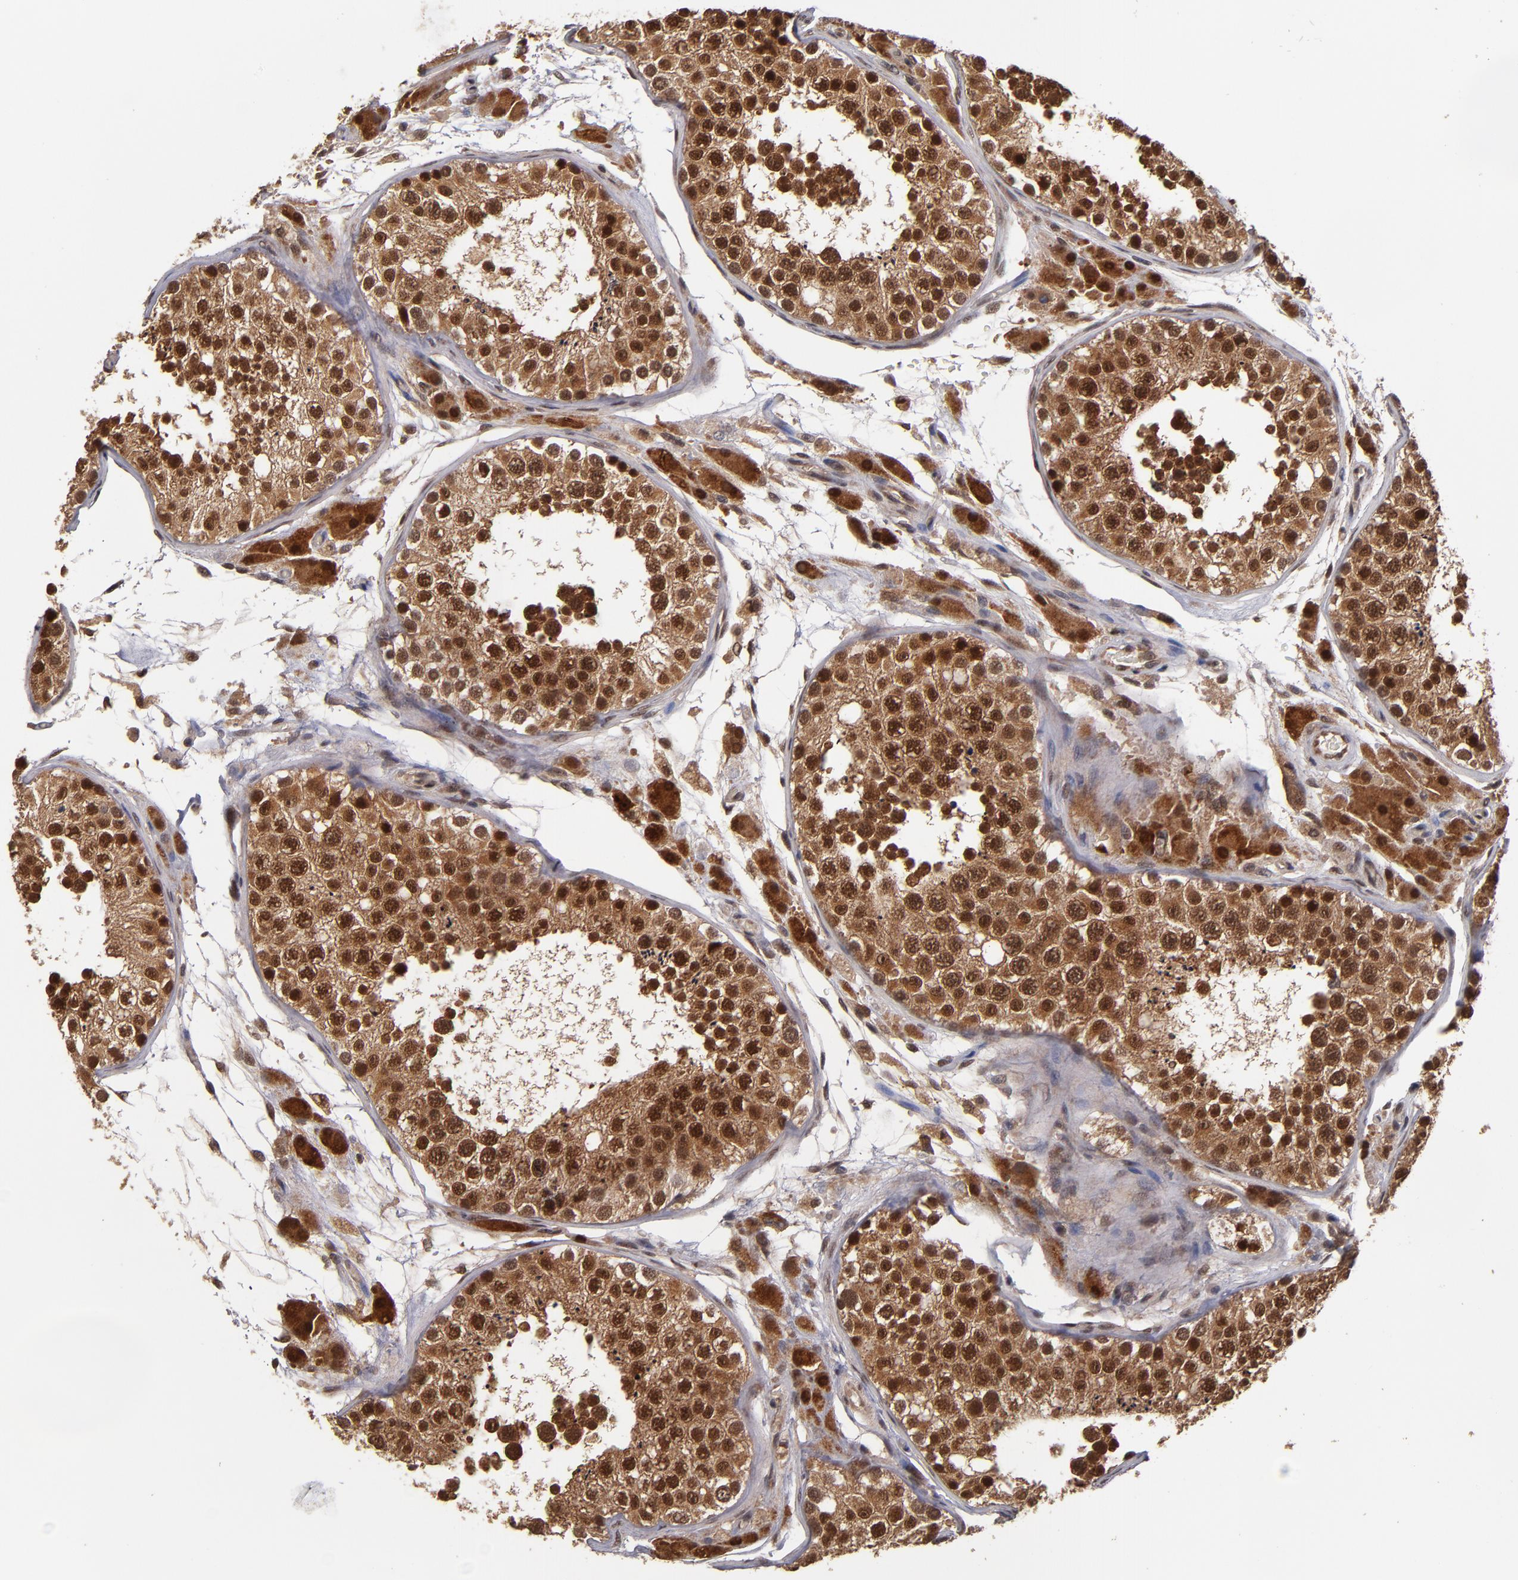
{"staining": {"intensity": "strong", "quantity": ">75%", "location": "cytoplasmic/membranous,nuclear"}, "tissue": "testis", "cell_type": "Cells in seminiferous ducts", "image_type": "normal", "snomed": [{"axis": "morphology", "description": "Normal tissue, NOS"}, {"axis": "topography", "description": "Testis"}], "caption": "Immunohistochemical staining of normal testis demonstrates >75% levels of strong cytoplasmic/membranous,nuclear protein positivity in about >75% of cells in seminiferous ducts.", "gene": "CUL5", "patient": {"sex": "male", "age": 26}}